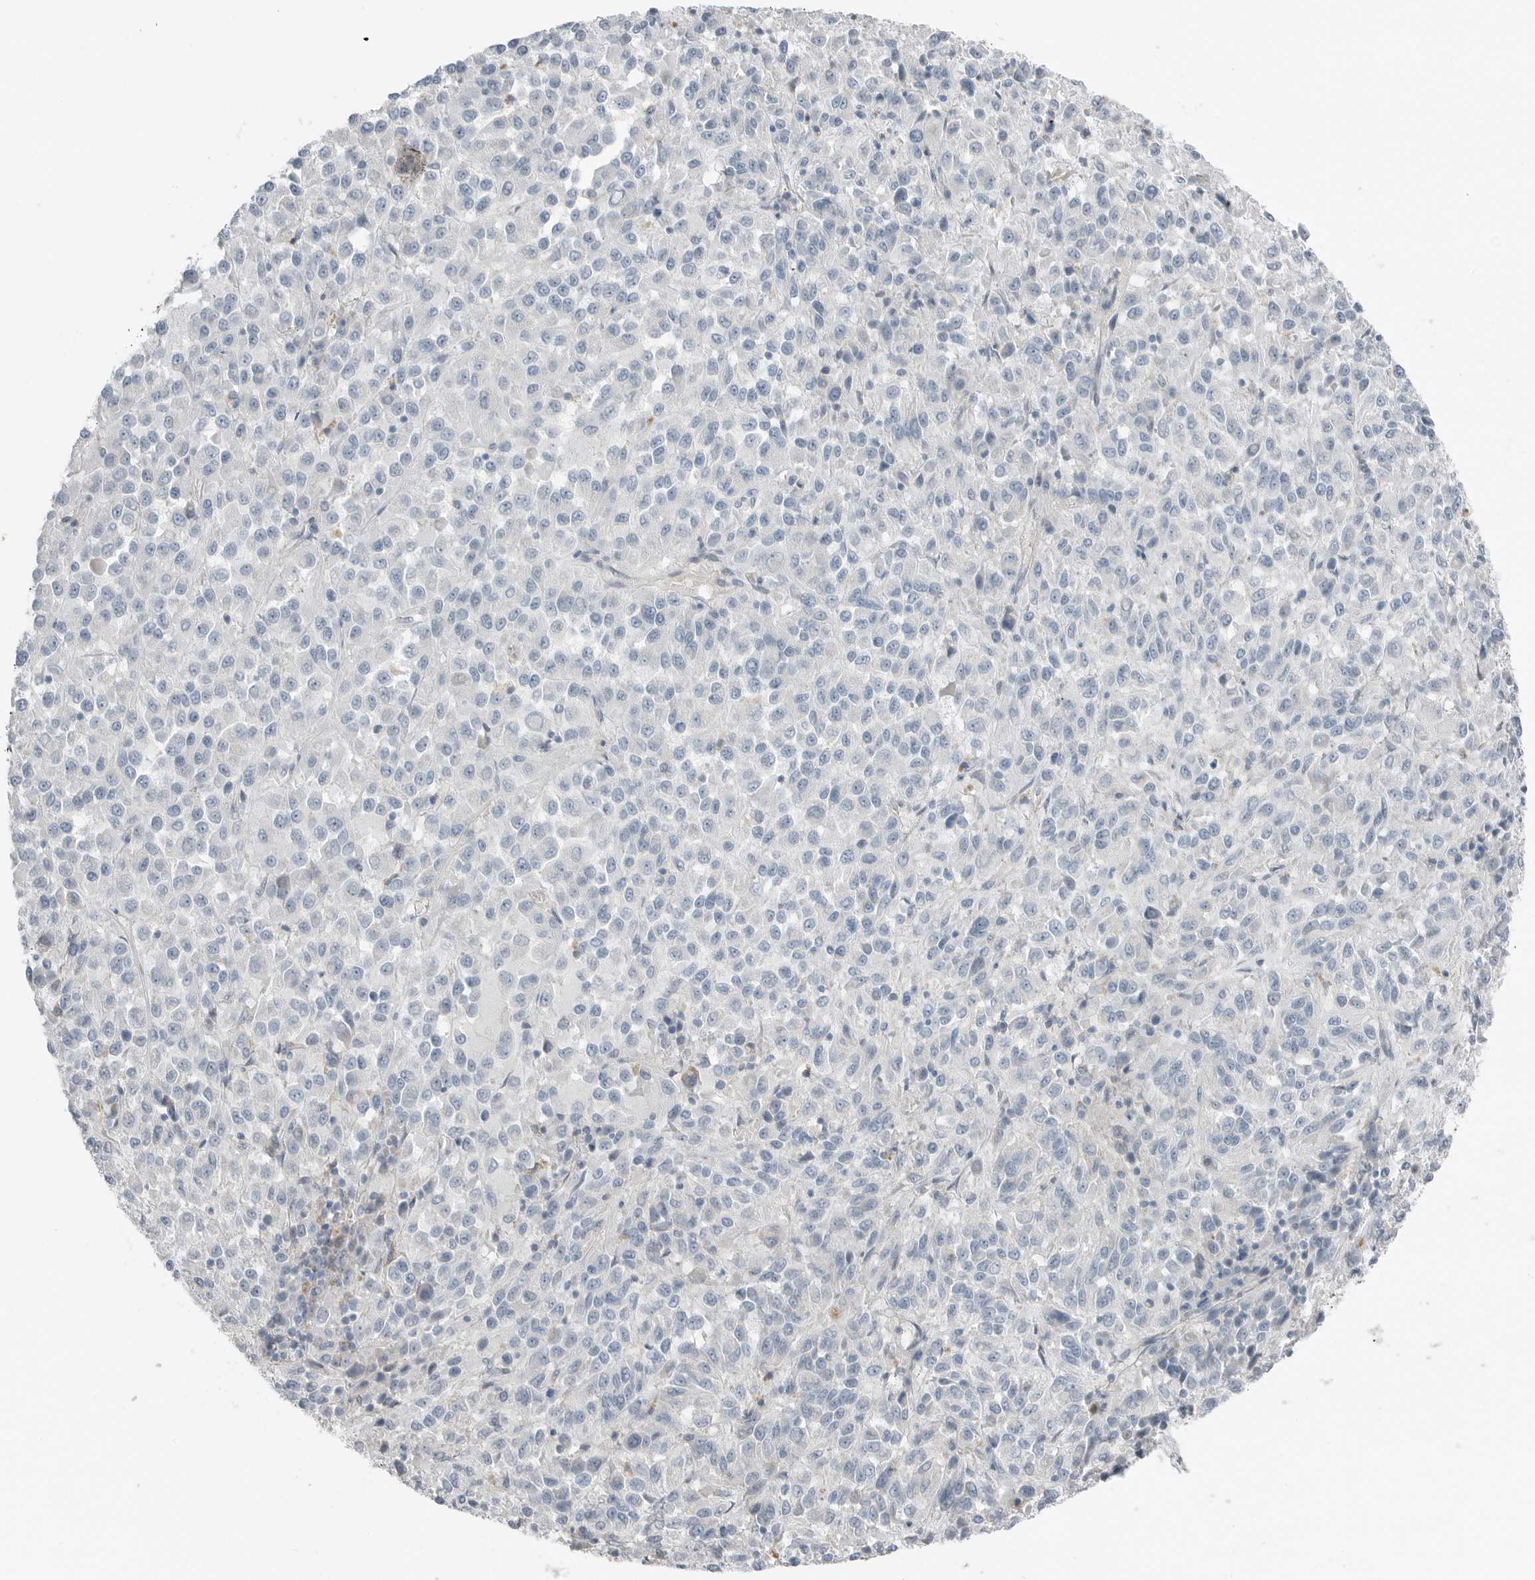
{"staining": {"intensity": "negative", "quantity": "none", "location": "none"}, "tissue": "melanoma", "cell_type": "Tumor cells", "image_type": "cancer", "snomed": [{"axis": "morphology", "description": "Malignant melanoma, Metastatic site"}, {"axis": "topography", "description": "Lung"}], "caption": "This is an IHC image of human malignant melanoma (metastatic site). There is no staining in tumor cells.", "gene": "SERPINB7", "patient": {"sex": "male", "age": 64}}